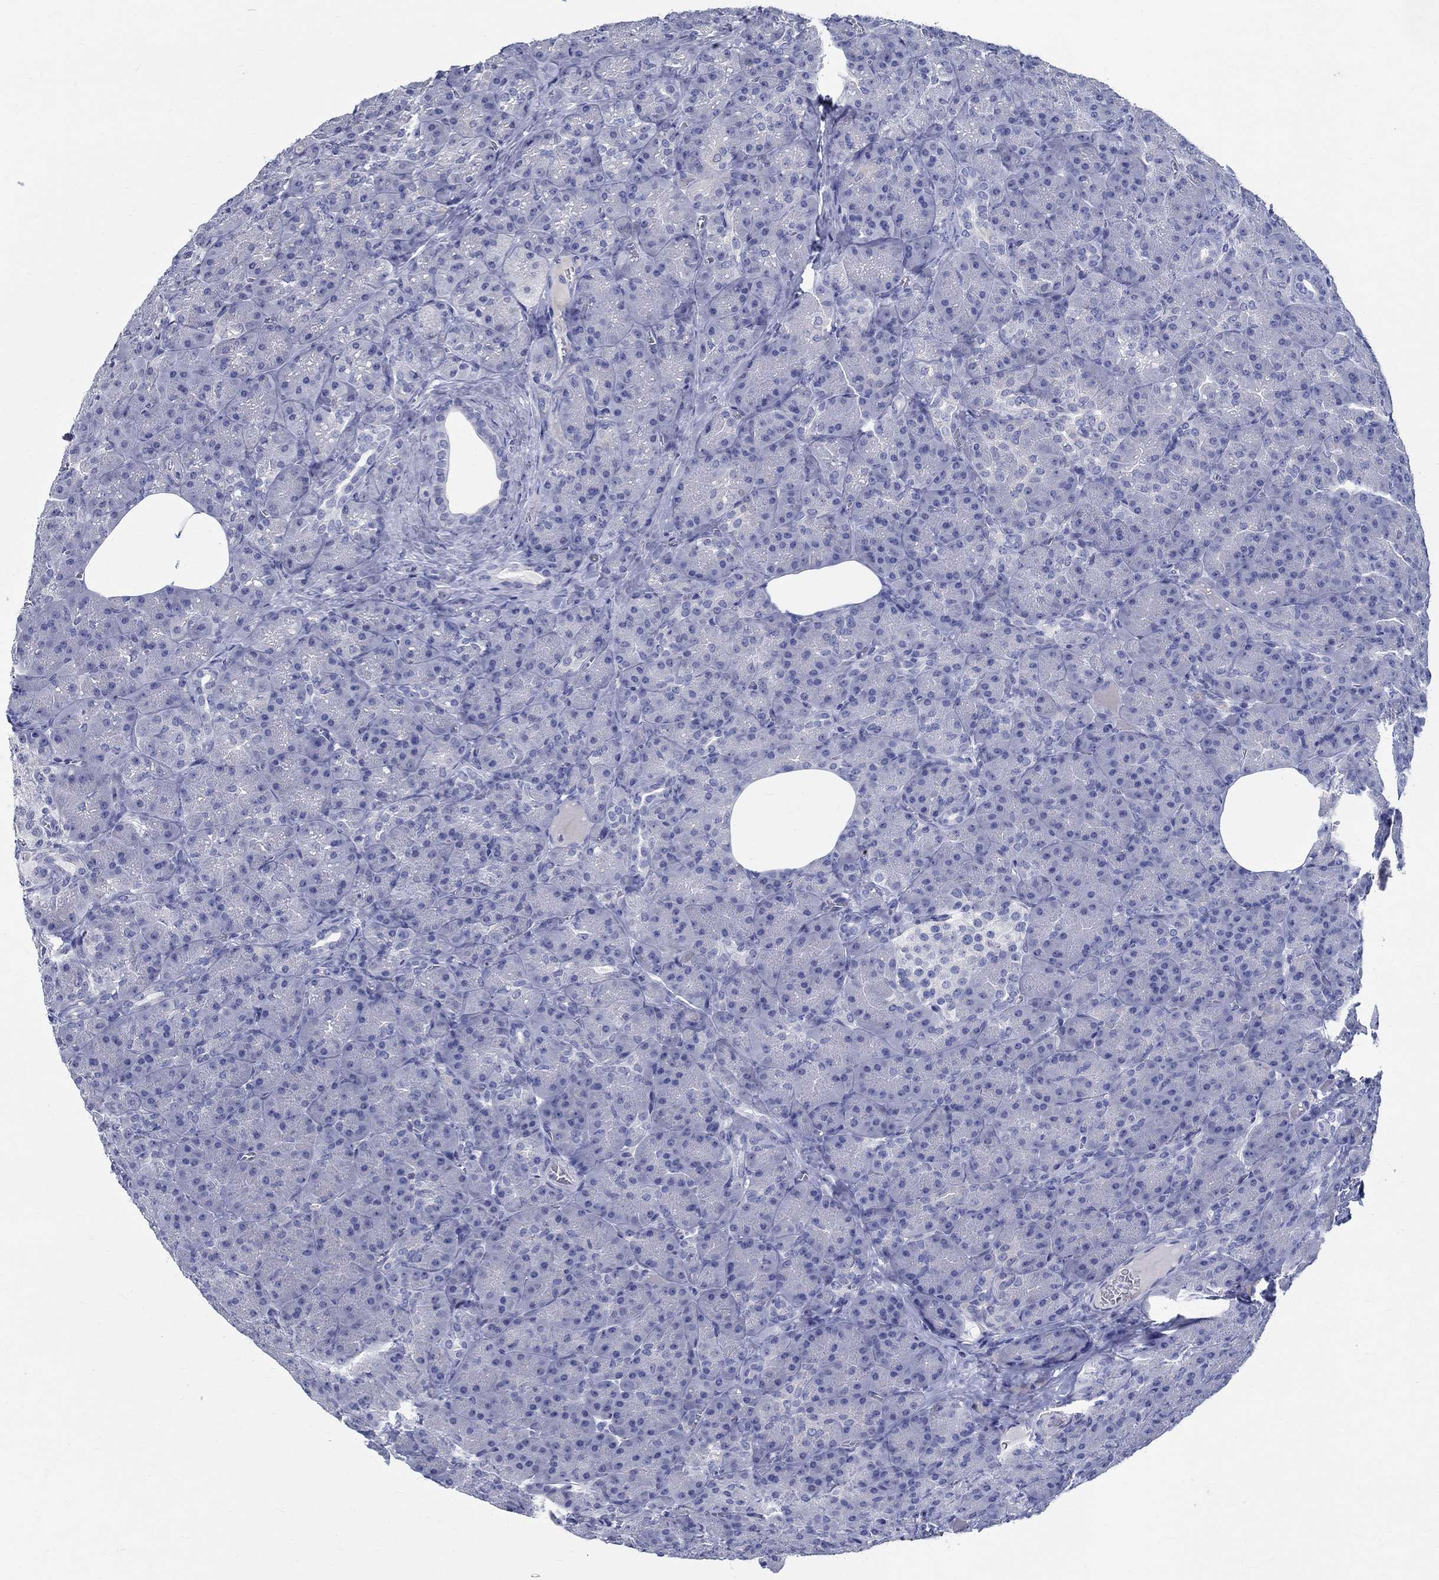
{"staining": {"intensity": "negative", "quantity": "none", "location": "none"}, "tissue": "pancreas", "cell_type": "Exocrine glandular cells", "image_type": "normal", "snomed": [{"axis": "morphology", "description": "Normal tissue, NOS"}, {"axis": "topography", "description": "Pancreas"}], "caption": "There is no significant staining in exocrine glandular cells of pancreas. Nuclei are stained in blue.", "gene": "CETN1", "patient": {"sex": "male", "age": 57}}